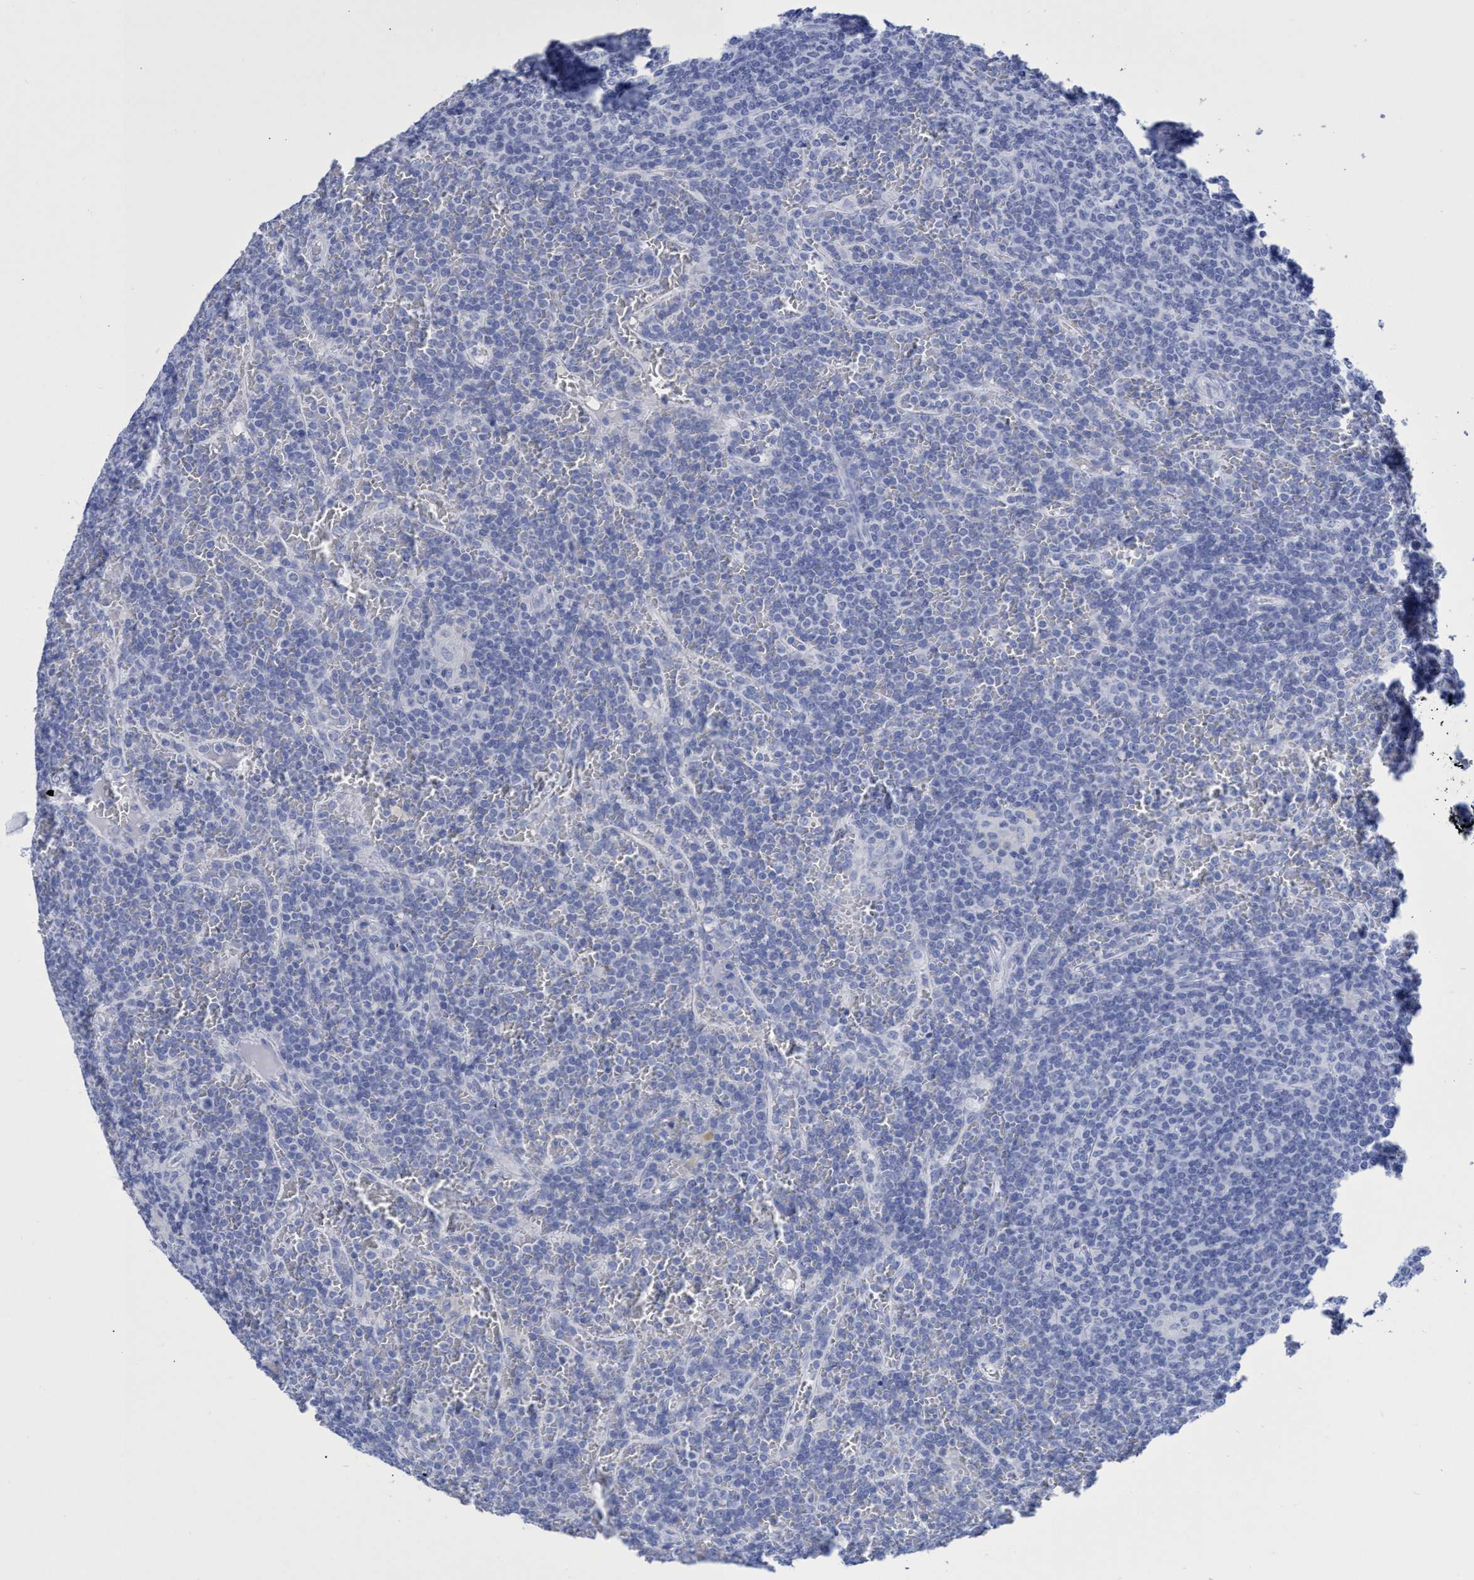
{"staining": {"intensity": "negative", "quantity": "none", "location": "none"}, "tissue": "lymphoma", "cell_type": "Tumor cells", "image_type": "cancer", "snomed": [{"axis": "morphology", "description": "Malignant lymphoma, non-Hodgkin's type, Low grade"}, {"axis": "topography", "description": "Spleen"}], "caption": "Malignant lymphoma, non-Hodgkin's type (low-grade) stained for a protein using immunohistochemistry displays no positivity tumor cells.", "gene": "INSL6", "patient": {"sex": "female", "age": 19}}